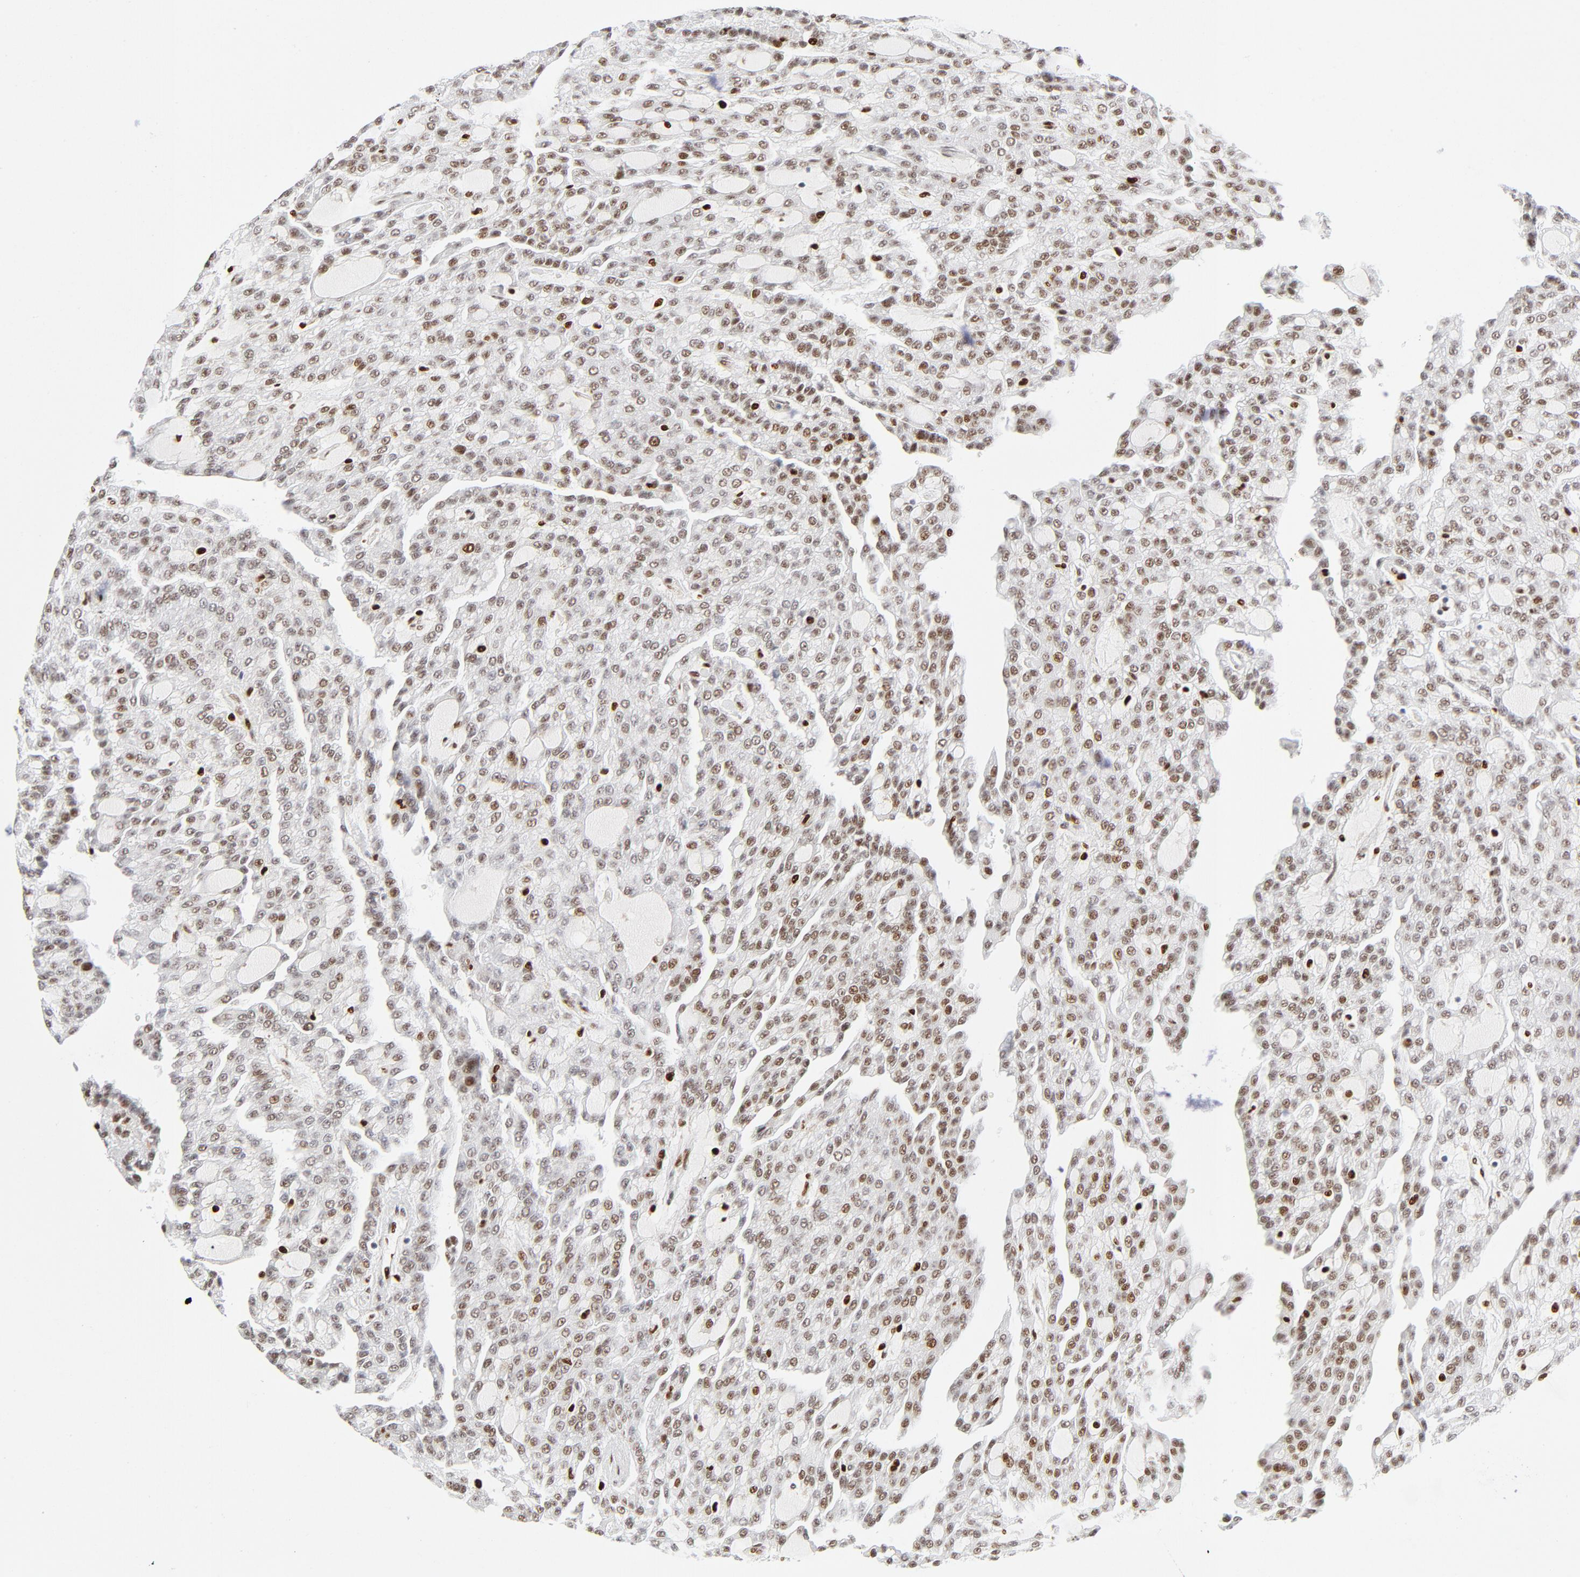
{"staining": {"intensity": "weak", "quantity": "25%-75%", "location": "nuclear"}, "tissue": "renal cancer", "cell_type": "Tumor cells", "image_type": "cancer", "snomed": [{"axis": "morphology", "description": "Adenocarcinoma, NOS"}, {"axis": "topography", "description": "Kidney"}], "caption": "IHC staining of renal cancer, which reveals low levels of weak nuclear staining in approximately 25%-75% of tumor cells indicating weak nuclear protein expression. The staining was performed using DAB (brown) for protein detection and nuclei were counterstained in hematoxylin (blue).", "gene": "MEF2A", "patient": {"sex": "male", "age": 63}}